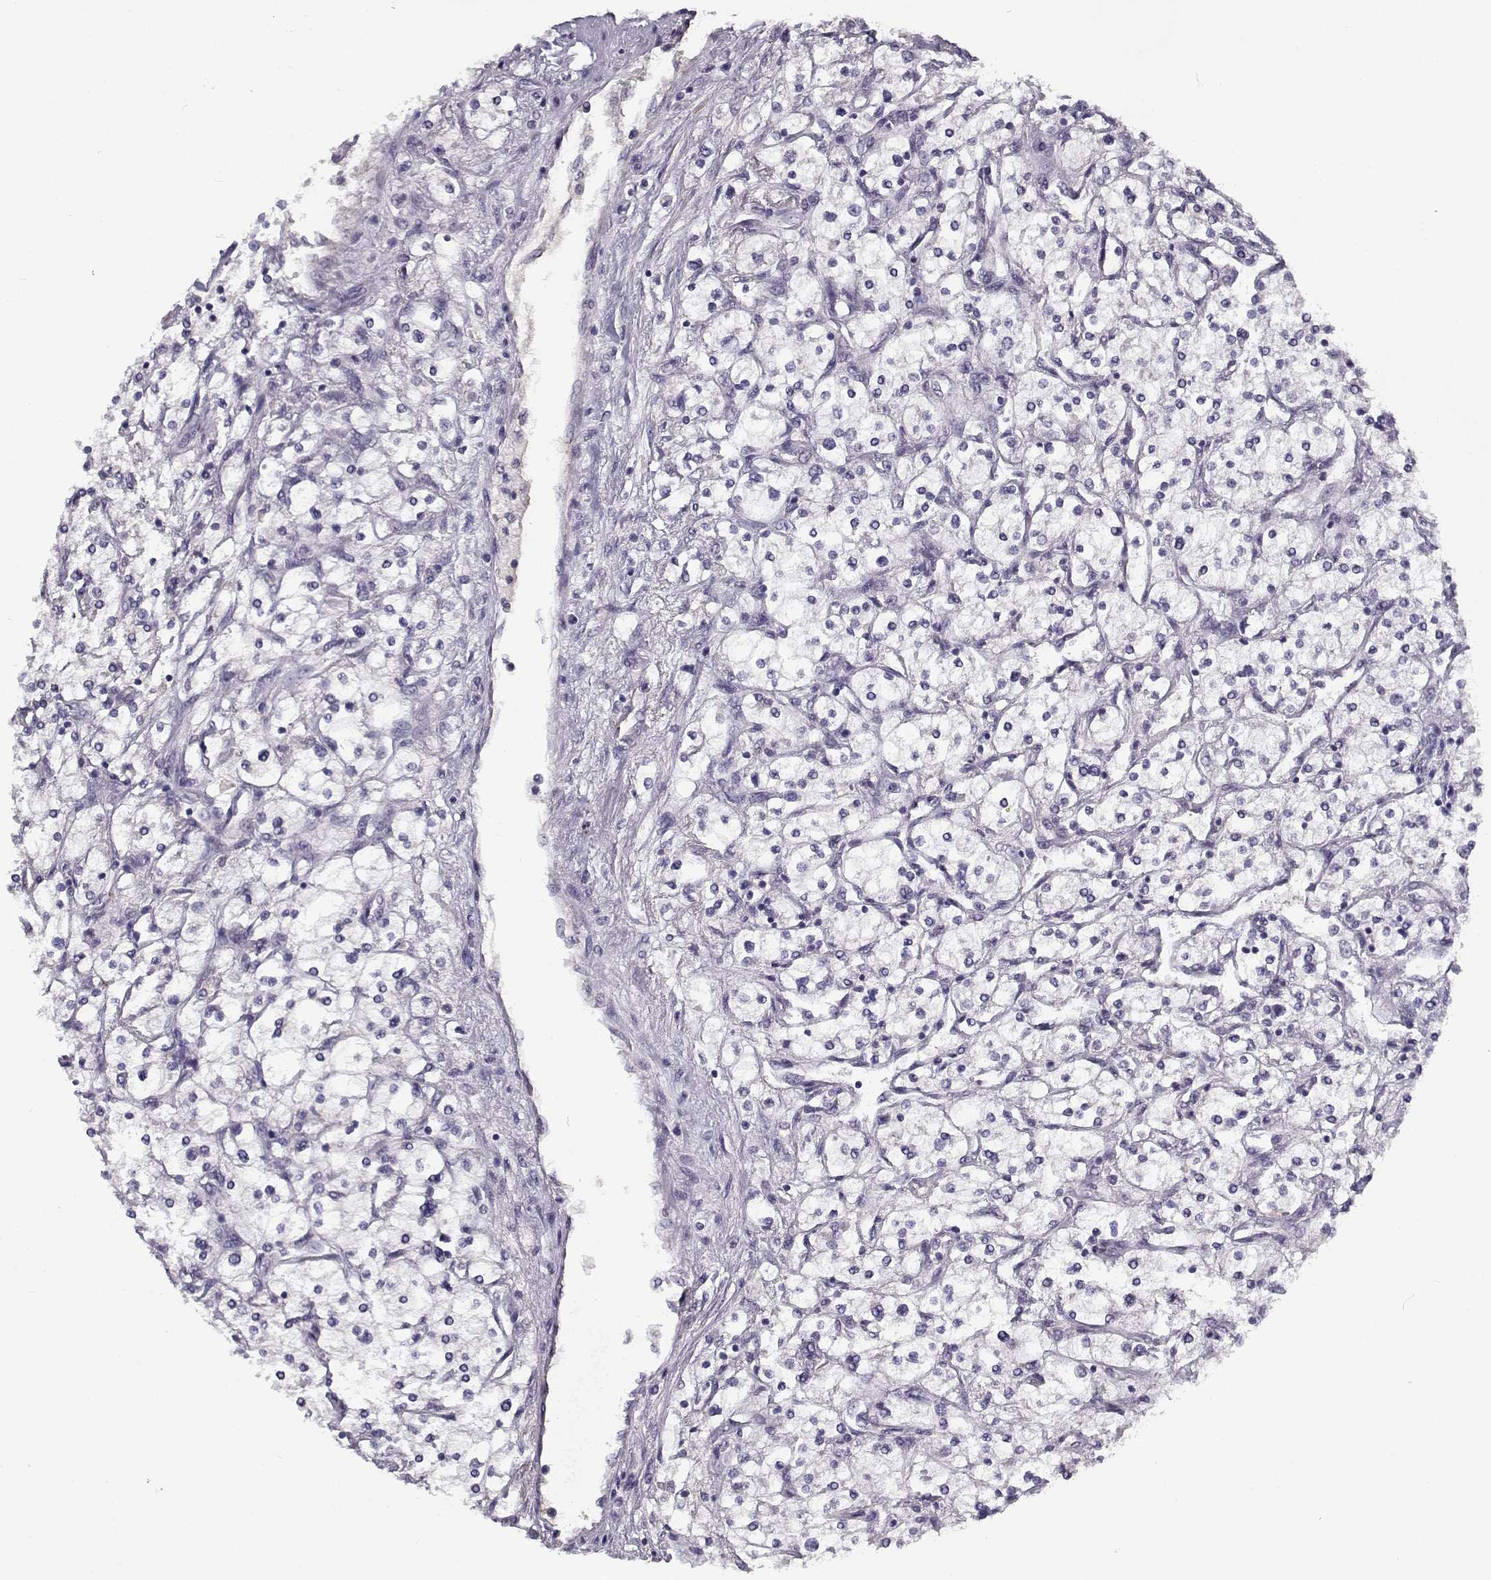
{"staining": {"intensity": "negative", "quantity": "none", "location": "none"}, "tissue": "renal cancer", "cell_type": "Tumor cells", "image_type": "cancer", "snomed": [{"axis": "morphology", "description": "Adenocarcinoma, NOS"}, {"axis": "topography", "description": "Kidney"}], "caption": "This is an IHC histopathology image of adenocarcinoma (renal). There is no expression in tumor cells.", "gene": "TMEM145", "patient": {"sex": "male", "age": 80}}